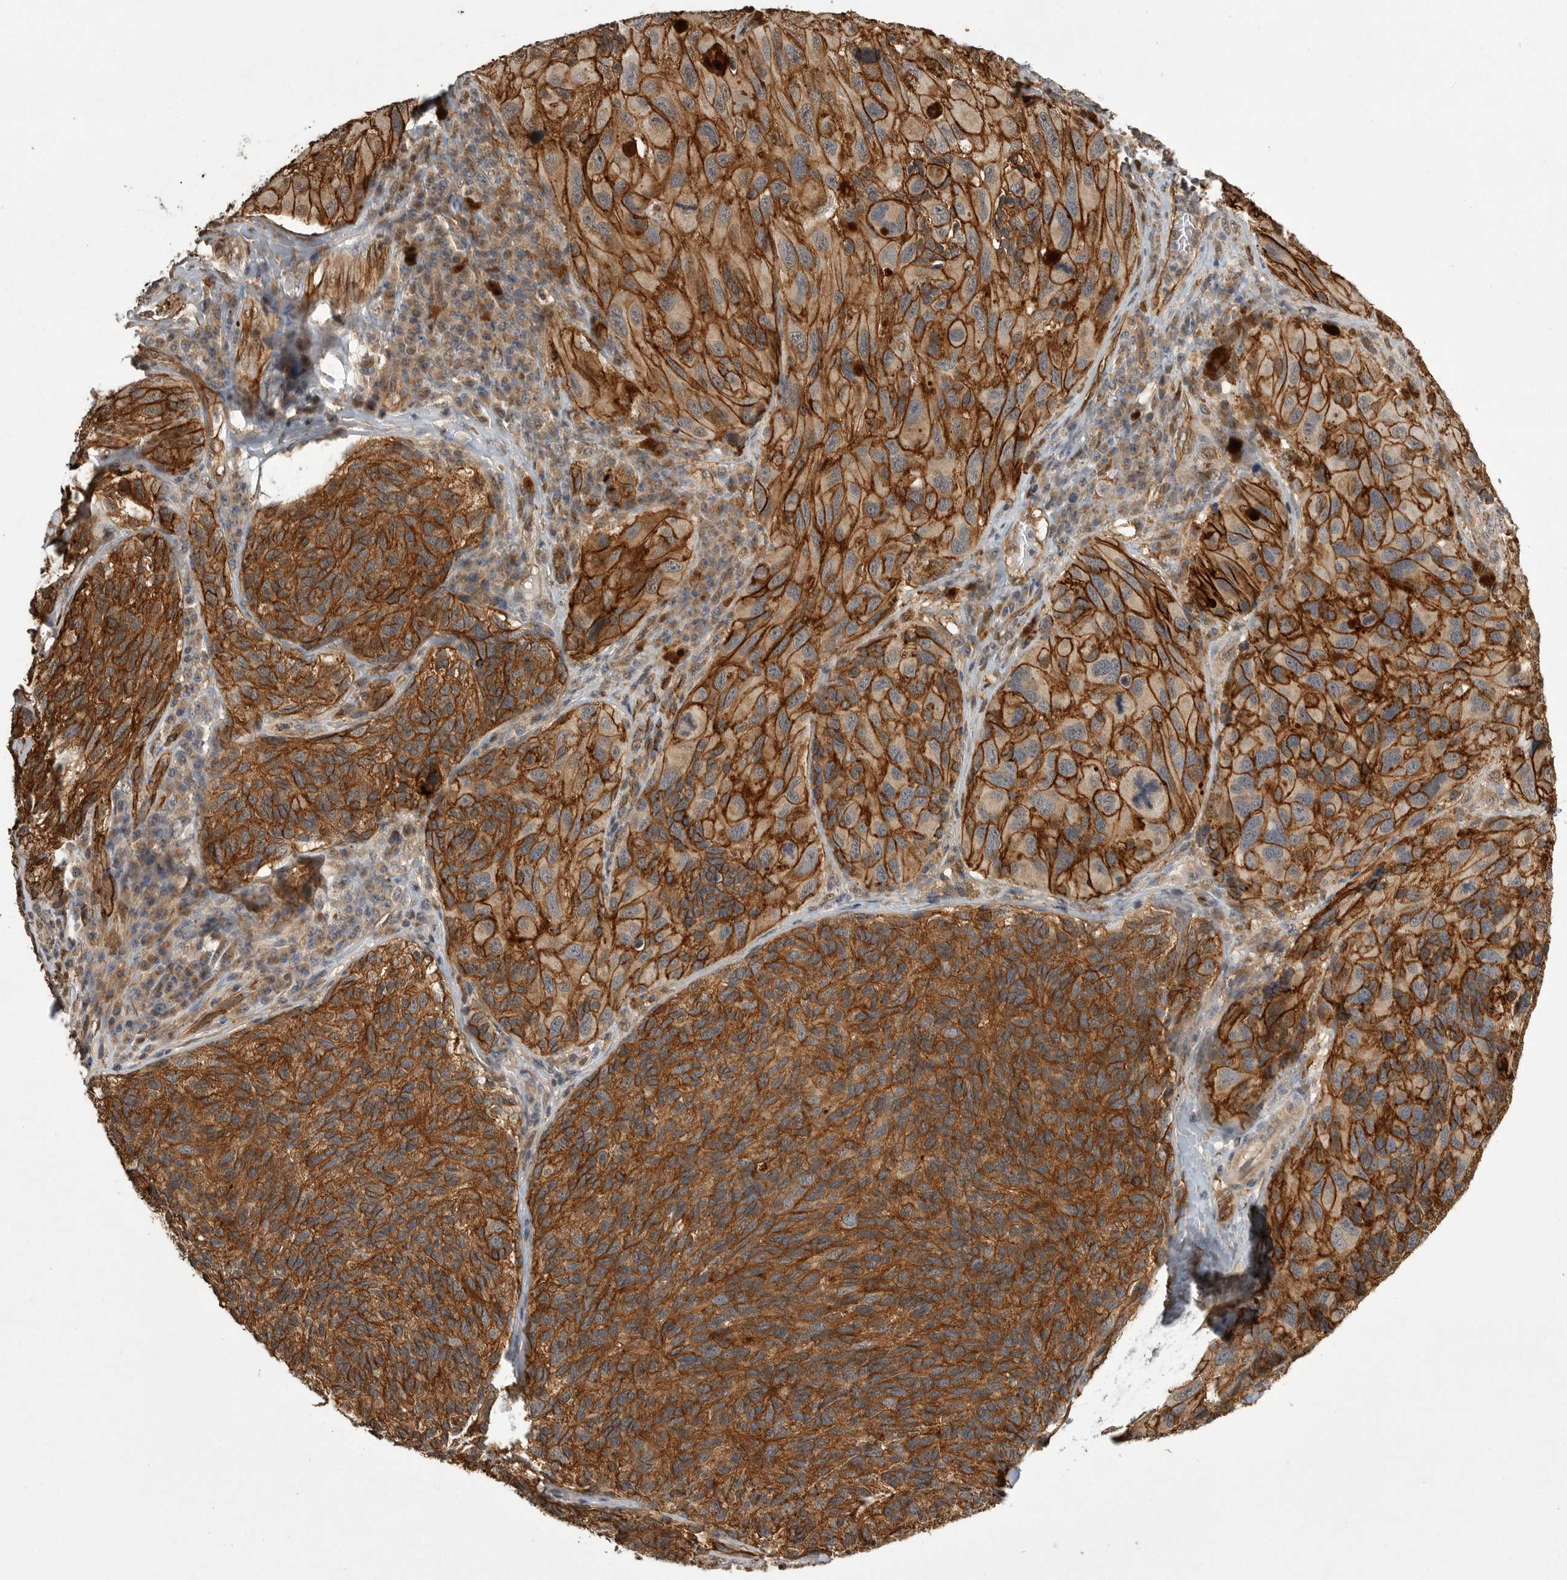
{"staining": {"intensity": "strong", "quantity": ">75%", "location": "cytoplasmic/membranous"}, "tissue": "melanoma", "cell_type": "Tumor cells", "image_type": "cancer", "snomed": [{"axis": "morphology", "description": "Malignant melanoma, NOS"}, {"axis": "topography", "description": "Skin"}], "caption": "High-power microscopy captured an IHC photomicrograph of malignant melanoma, revealing strong cytoplasmic/membranous expression in about >75% of tumor cells. Immunohistochemistry (ihc) stains the protein in brown and the nuclei are stained blue.", "gene": "NECTIN1", "patient": {"sex": "female", "age": 73}}